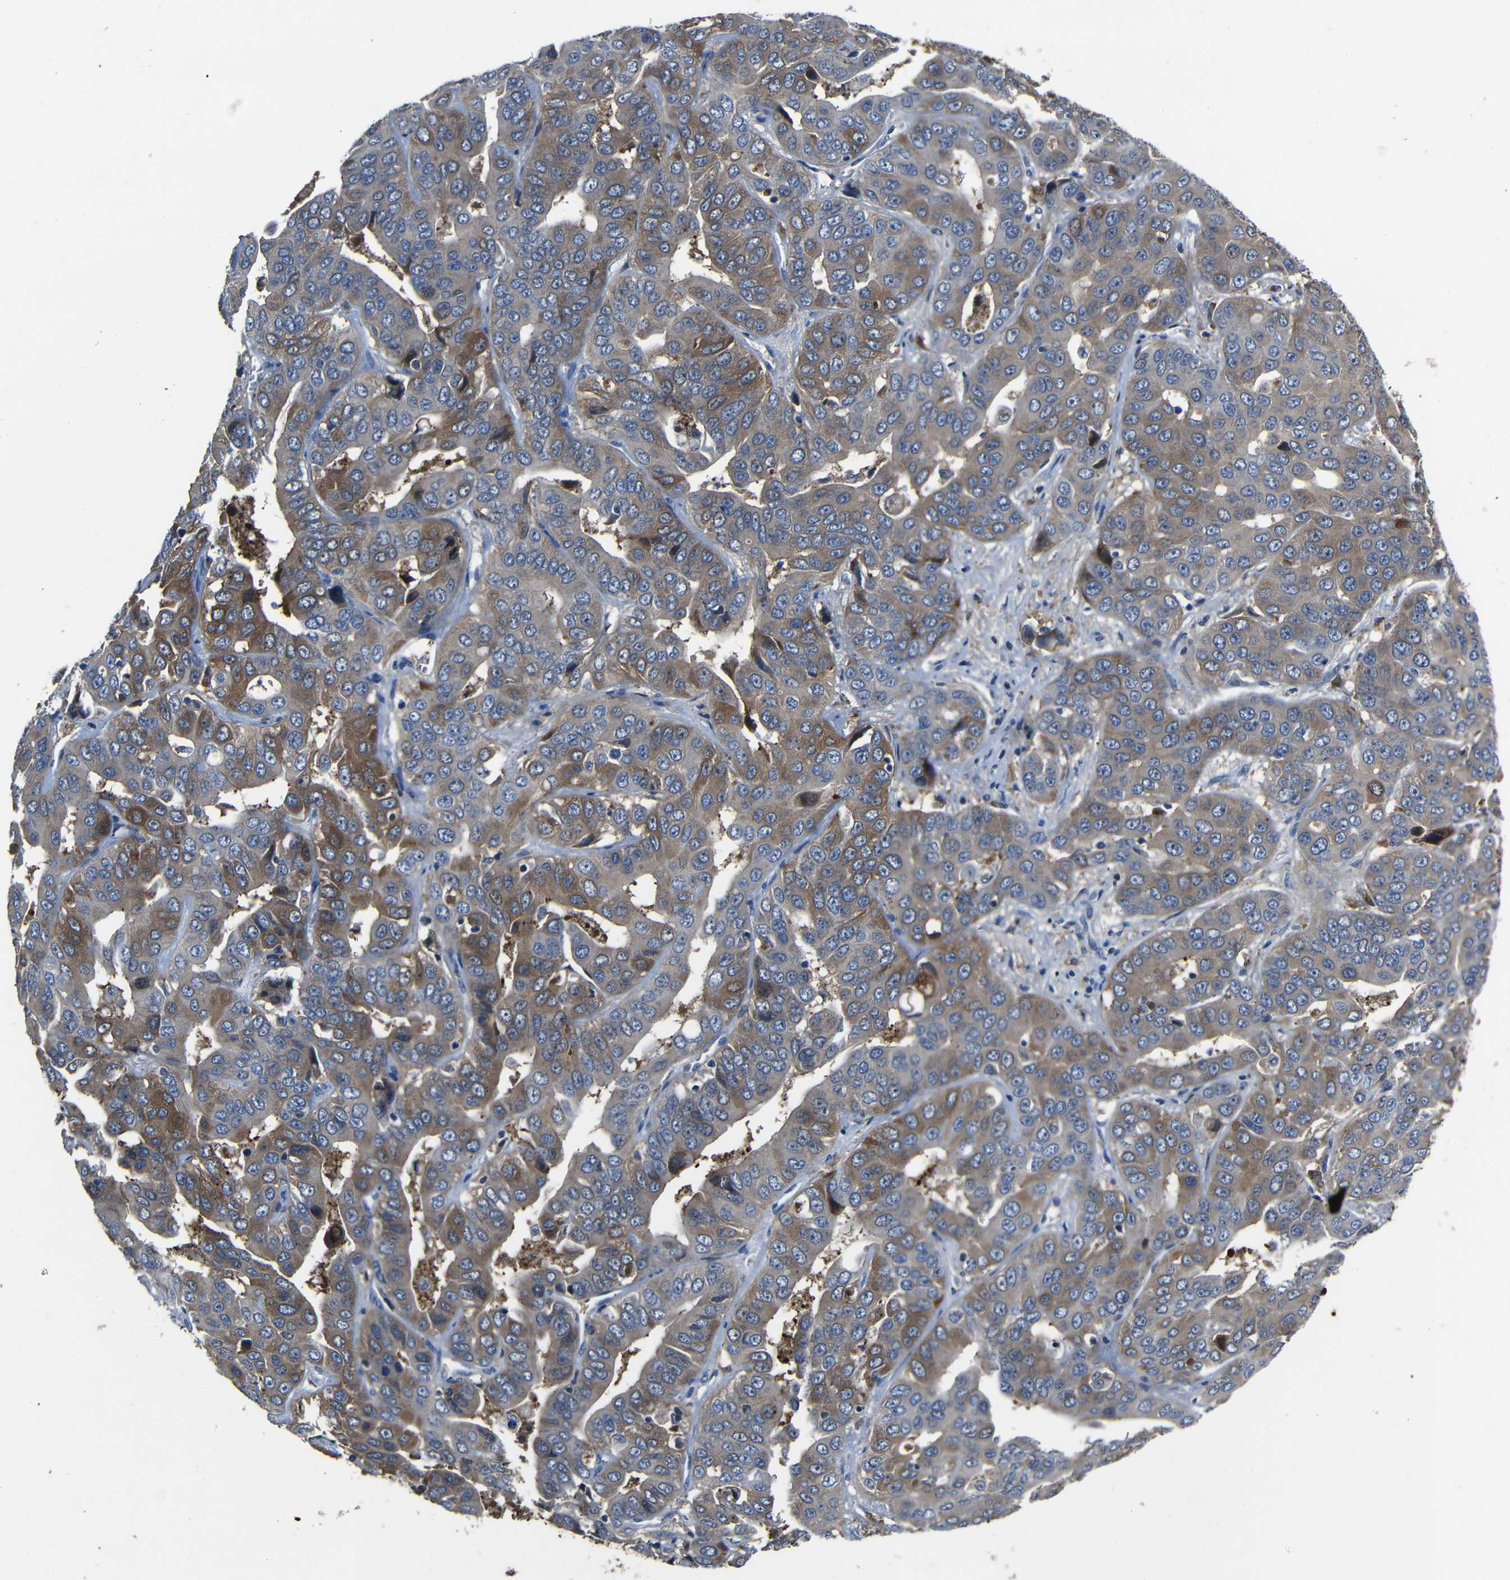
{"staining": {"intensity": "moderate", "quantity": "25%-75%", "location": "cytoplasmic/membranous"}, "tissue": "liver cancer", "cell_type": "Tumor cells", "image_type": "cancer", "snomed": [{"axis": "morphology", "description": "Cholangiocarcinoma"}, {"axis": "topography", "description": "Liver"}], "caption": "IHC image of liver cholangiocarcinoma stained for a protein (brown), which exhibits medium levels of moderate cytoplasmic/membranous staining in about 25%-75% of tumor cells.", "gene": "SEMA4B", "patient": {"sex": "female", "age": 52}}